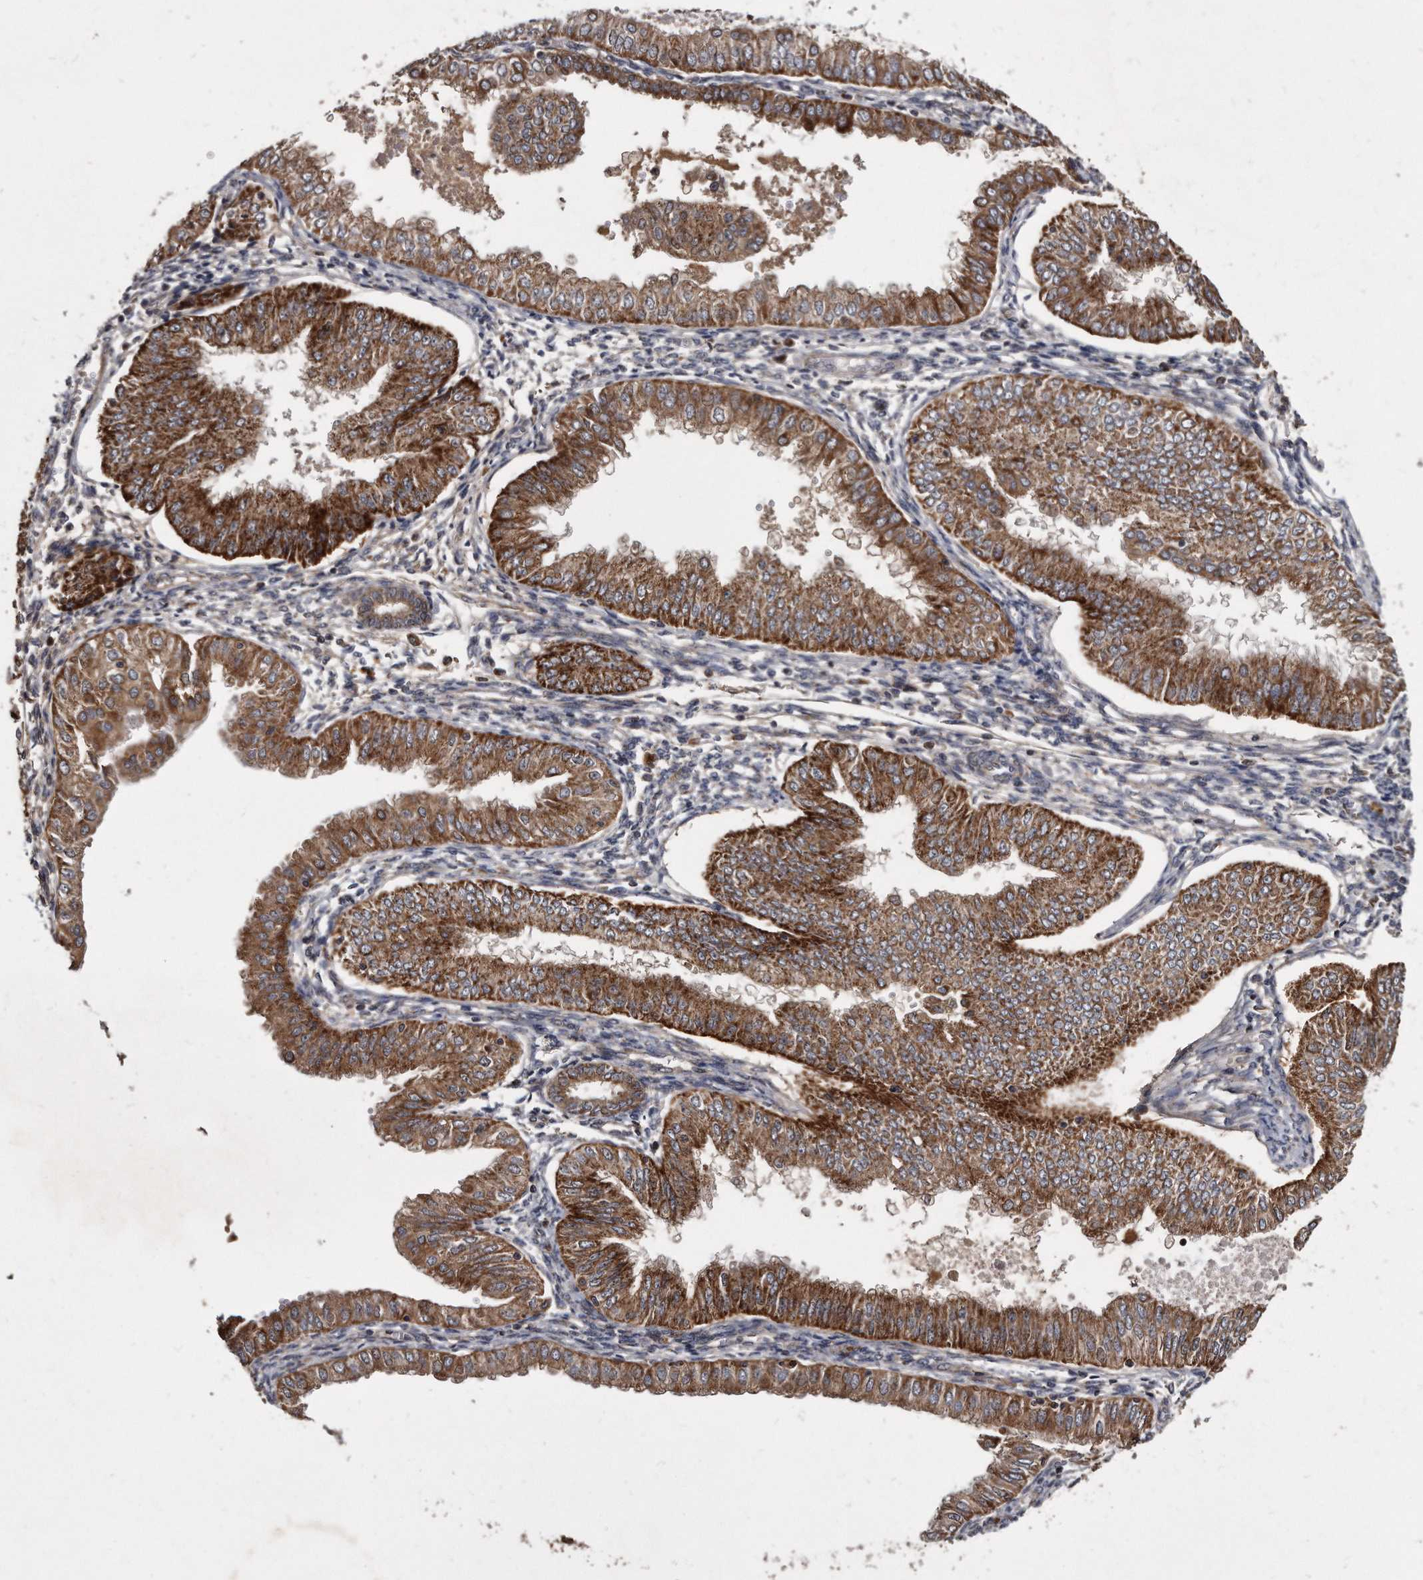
{"staining": {"intensity": "strong", "quantity": ">75%", "location": "cytoplasmic/membranous"}, "tissue": "endometrial cancer", "cell_type": "Tumor cells", "image_type": "cancer", "snomed": [{"axis": "morphology", "description": "Normal tissue, NOS"}, {"axis": "morphology", "description": "Adenocarcinoma, NOS"}, {"axis": "topography", "description": "Endometrium"}], "caption": "This micrograph reveals IHC staining of human endometrial cancer, with high strong cytoplasmic/membranous expression in approximately >75% of tumor cells.", "gene": "FAM136A", "patient": {"sex": "female", "age": 53}}